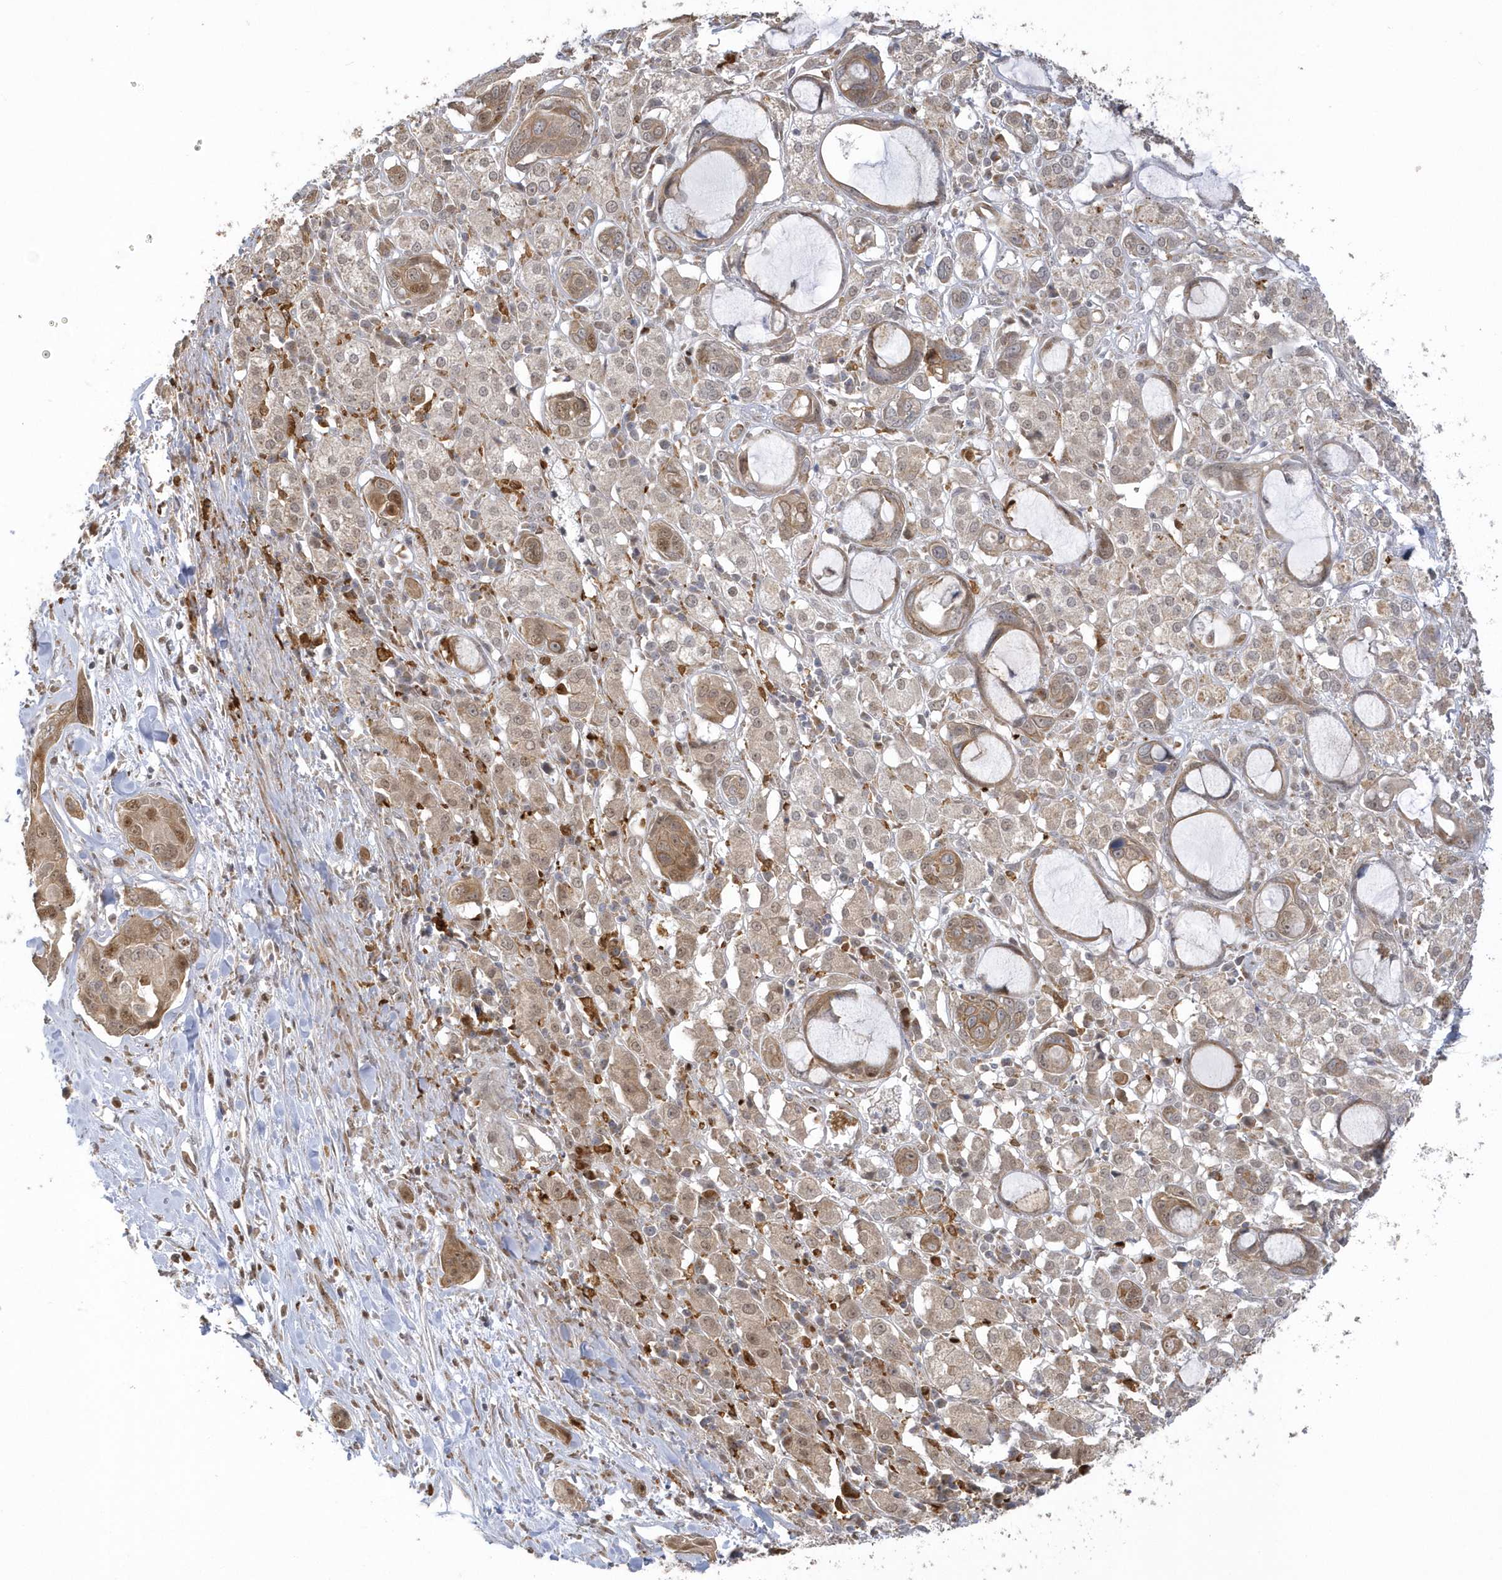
{"staining": {"intensity": "moderate", "quantity": ">75%", "location": "cytoplasmic/membranous,nuclear"}, "tissue": "pancreatic cancer", "cell_type": "Tumor cells", "image_type": "cancer", "snomed": [{"axis": "morphology", "description": "Adenocarcinoma, NOS"}, {"axis": "topography", "description": "Pancreas"}], "caption": "This histopathology image reveals pancreatic cancer (adenocarcinoma) stained with immunohistochemistry (IHC) to label a protein in brown. The cytoplasmic/membranous and nuclear of tumor cells show moderate positivity for the protein. Nuclei are counter-stained blue.", "gene": "NAF1", "patient": {"sex": "female", "age": 60}}